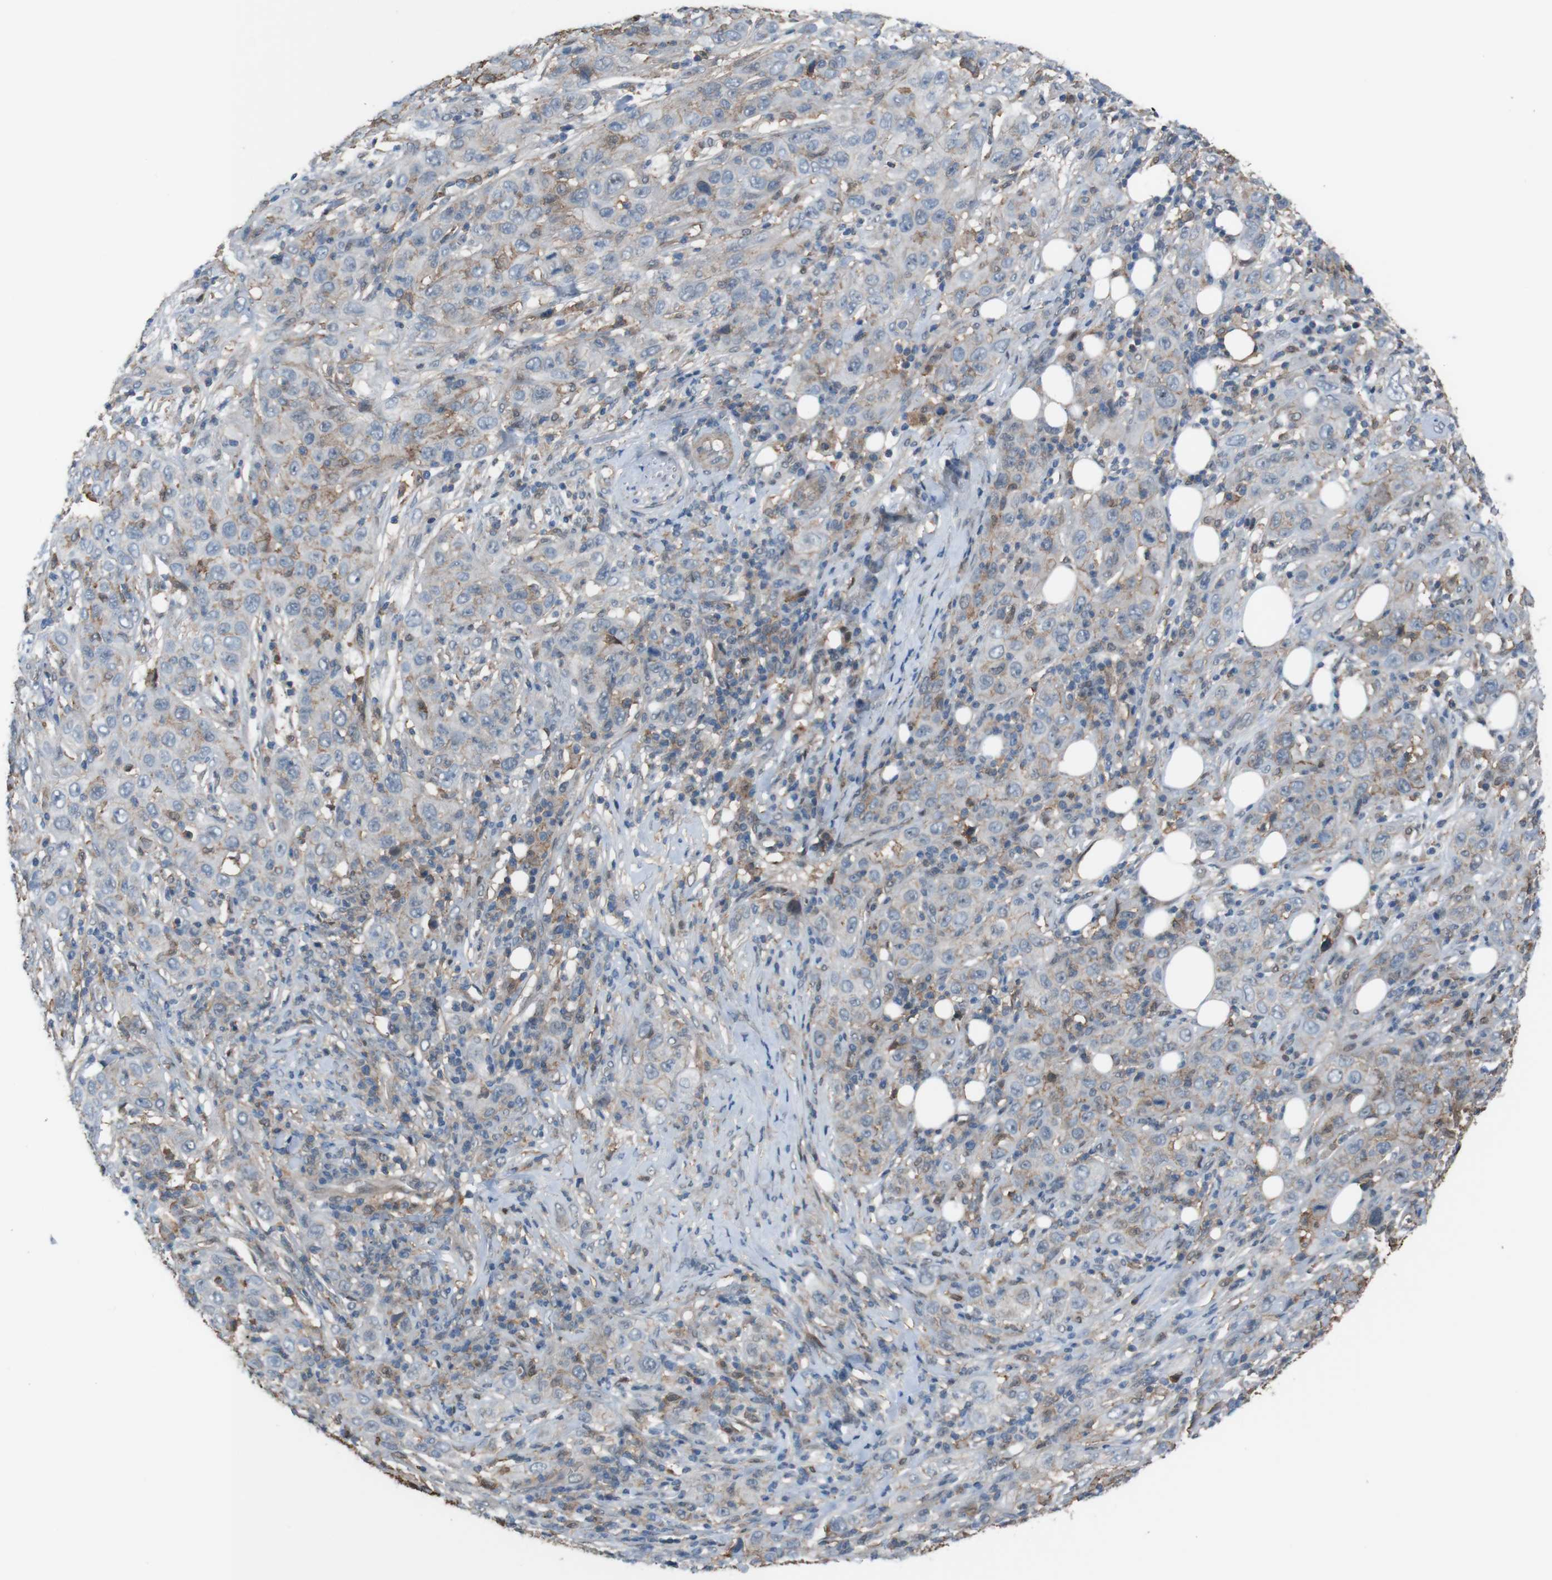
{"staining": {"intensity": "negative", "quantity": "none", "location": "none"}, "tissue": "skin cancer", "cell_type": "Tumor cells", "image_type": "cancer", "snomed": [{"axis": "morphology", "description": "Squamous cell carcinoma, NOS"}, {"axis": "topography", "description": "Skin"}], "caption": "Skin cancer was stained to show a protein in brown. There is no significant expression in tumor cells.", "gene": "ATP2B1", "patient": {"sex": "female", "age": 88}}